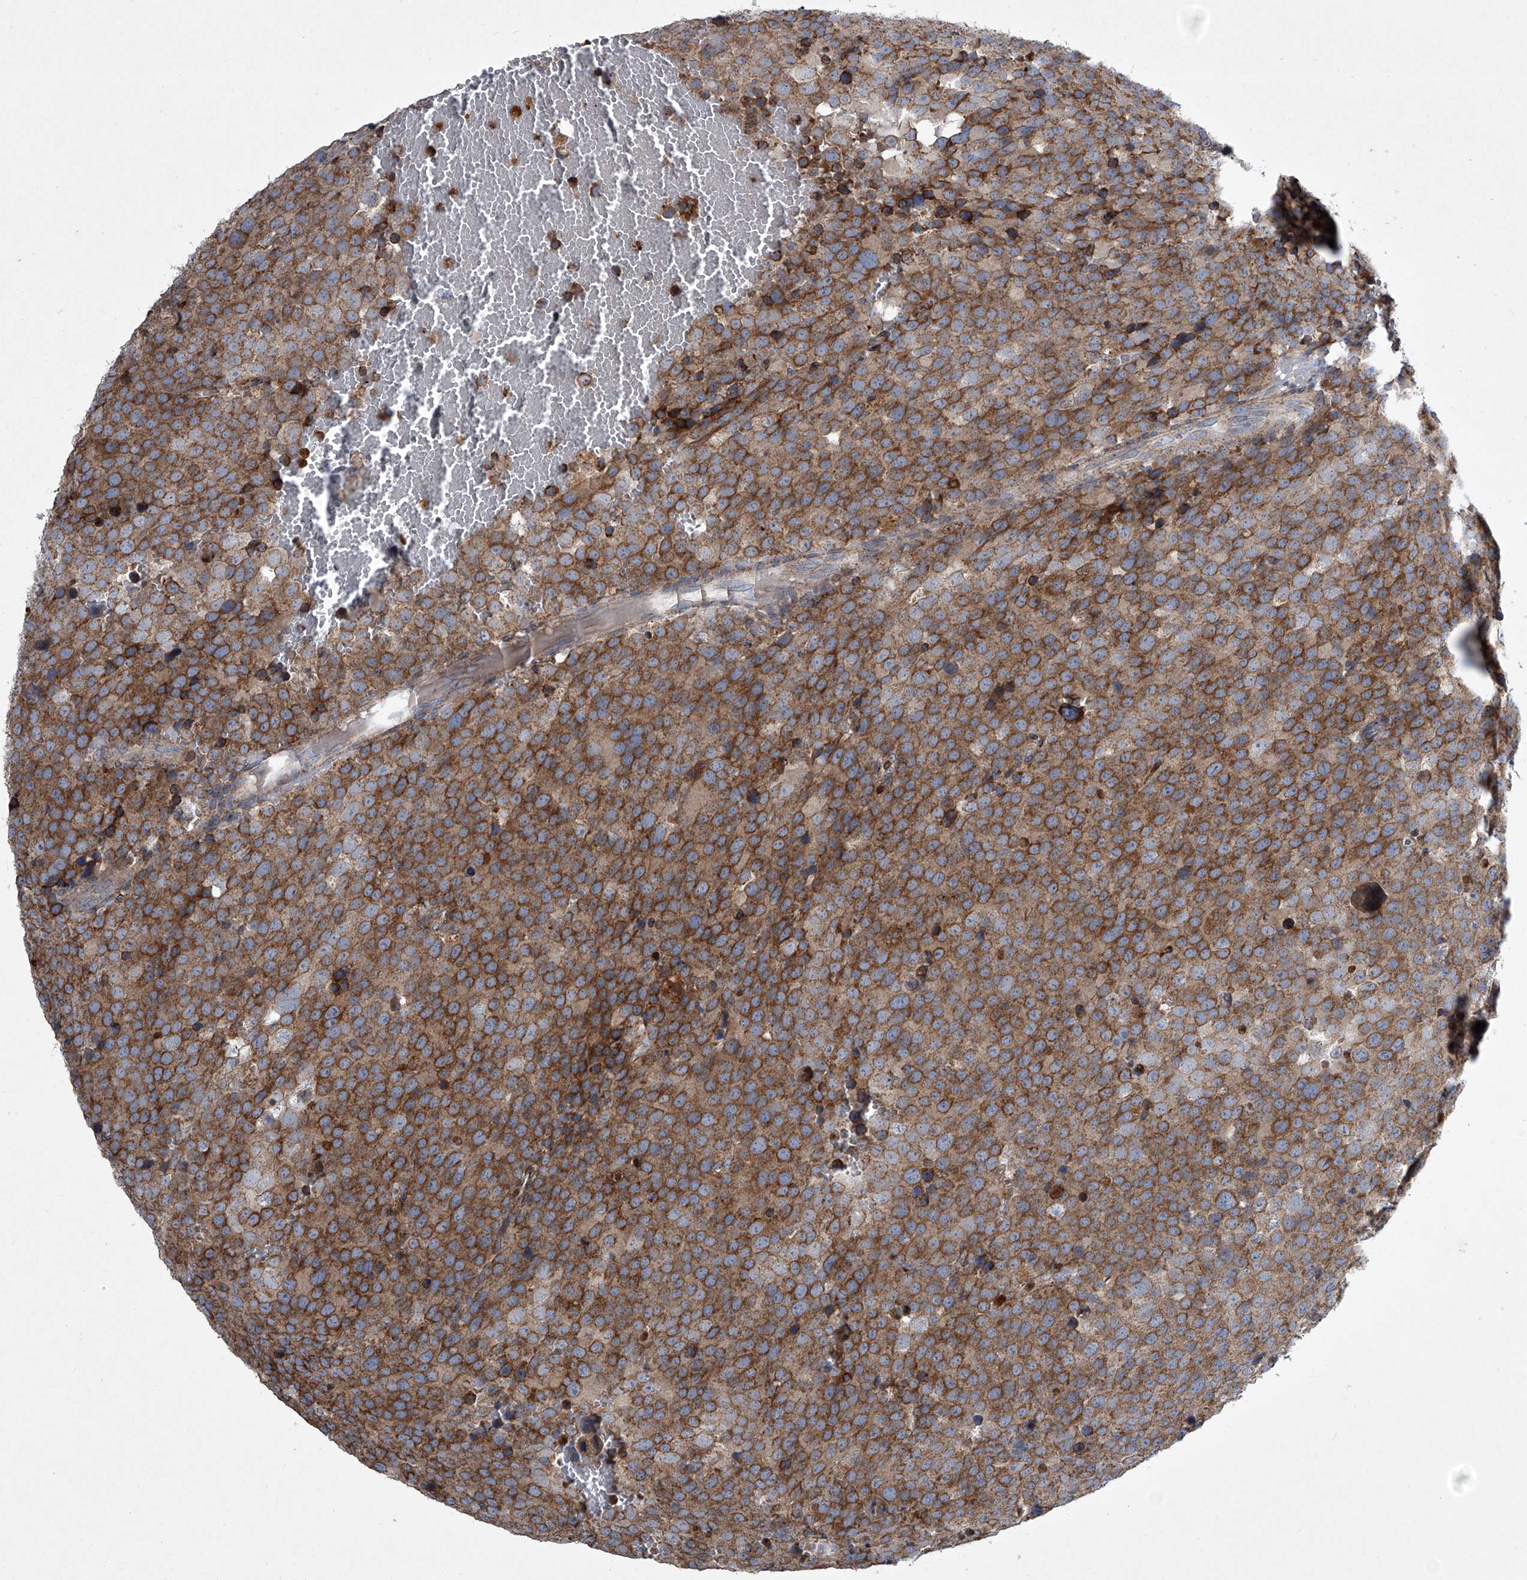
{"staining": {"intensity": "strong", "quantity": ">75%", "location": "cytoplasmic/membranous"}, "tissue": "testis cancer", "cell_type": "Tumor cells", "image_type": "cancer", "snomed": [{"axis": "morphology", "description": "Seminoma, NOS"}, {"axis": "topography", "description": "Testis"}], "caption": "Human testis cancer (seminoma) stained with a protein marker displays strong staining in tumor cells.", "gene": "STRADA", "patient": {"sex": "male", "age": 71}}